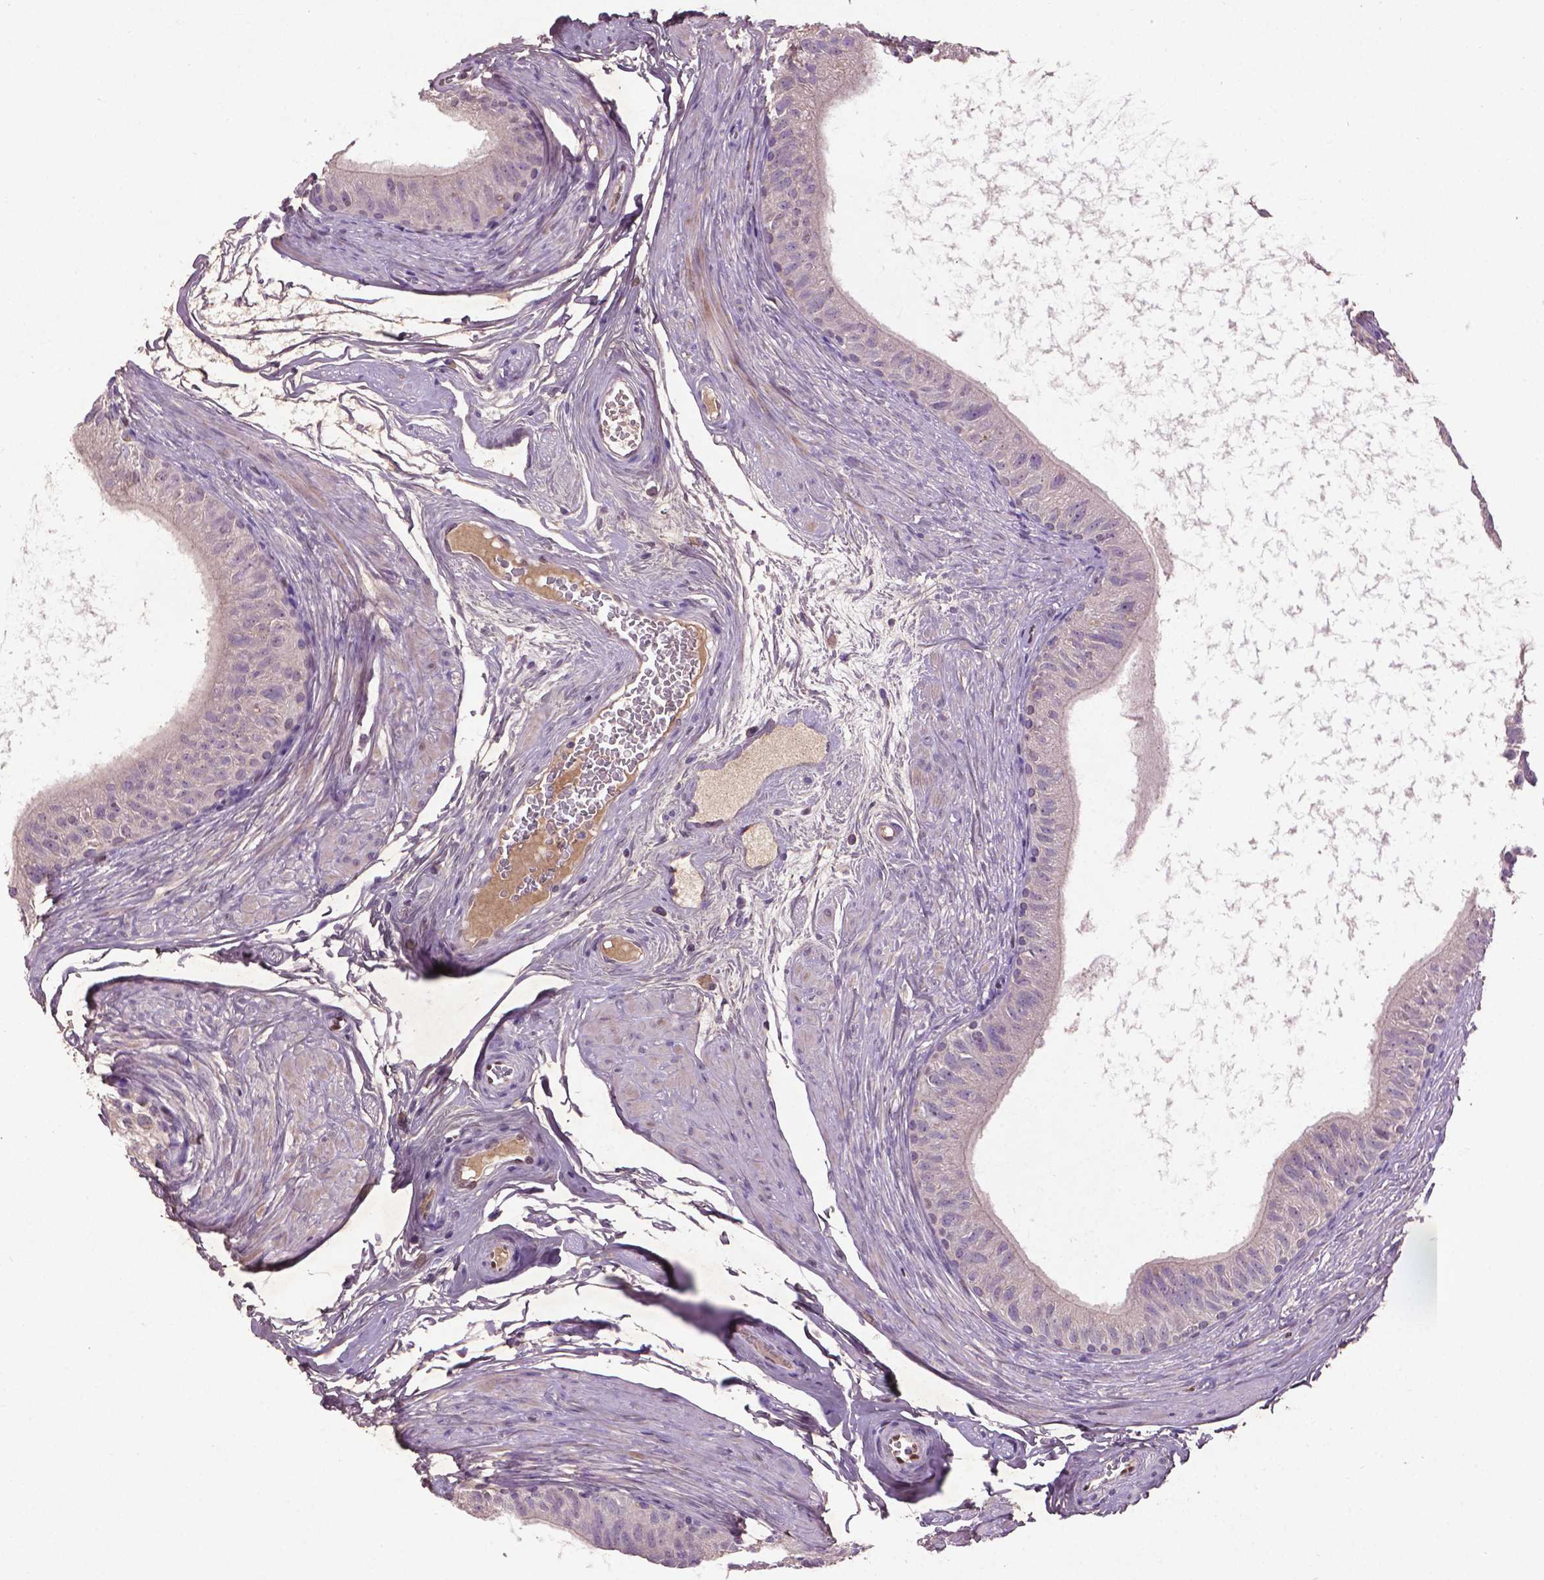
{"staining": {"intensity": "negative", "quantity": "none", "location": "none"}, "tissue": "epididymis", "cell_type": "Glandular cells", "image_type": "normal", "snomed": [{"axis": "morphology", "description": "Normal tissue, NOS"}, {"axis": "topography", "description": "Epididymis"}], "caption": "The IHC histopathology image has no significant expression in glandular cells of epididymis. (DAB immunohistochemistry (IHC) visualized using brightfield microscopy, high magnification).", "gene": "SOX17", "patient": {"sex": "male", "age": 36}}